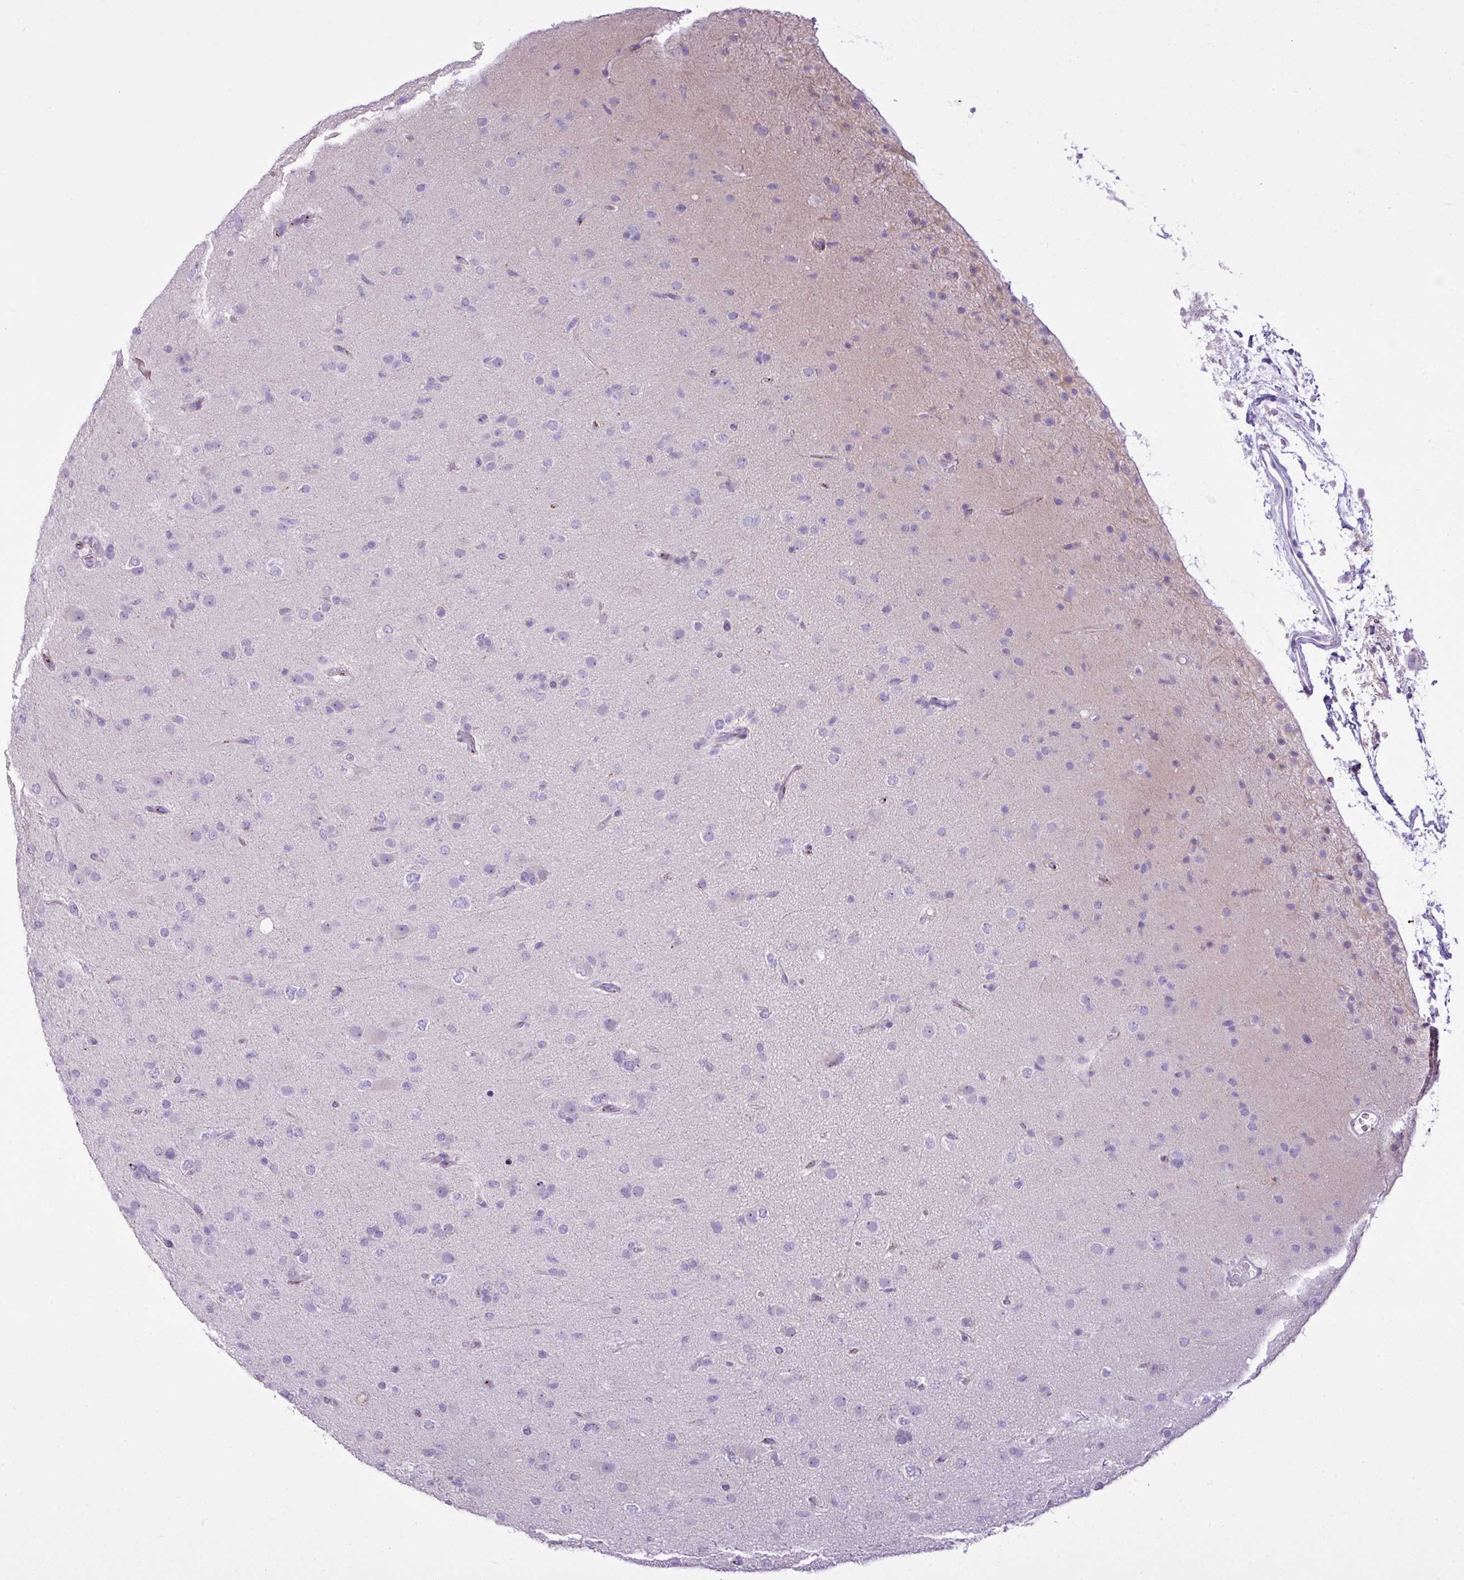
{"staining": {"intensity": "negative", "quantity": "none", "location": "none"}, "tissue": "glioma", "cell_type": "Tumor cells", "image_type": "cancer", "snomed": [{"axis": "morphology", "description": "Glioma, malignant, Low grade"}, {"axis": "topography", "description": "Brain"}], "caption": "Malignant low-grade glioma was stained to show a protein in brown. There is no significant staining in tumor cells. (Immunohistochemistry (ihc), brightfield microscopy, high magnification).", "gene": "FAM43A", "patient": {"sex": "male", "age": 65}}